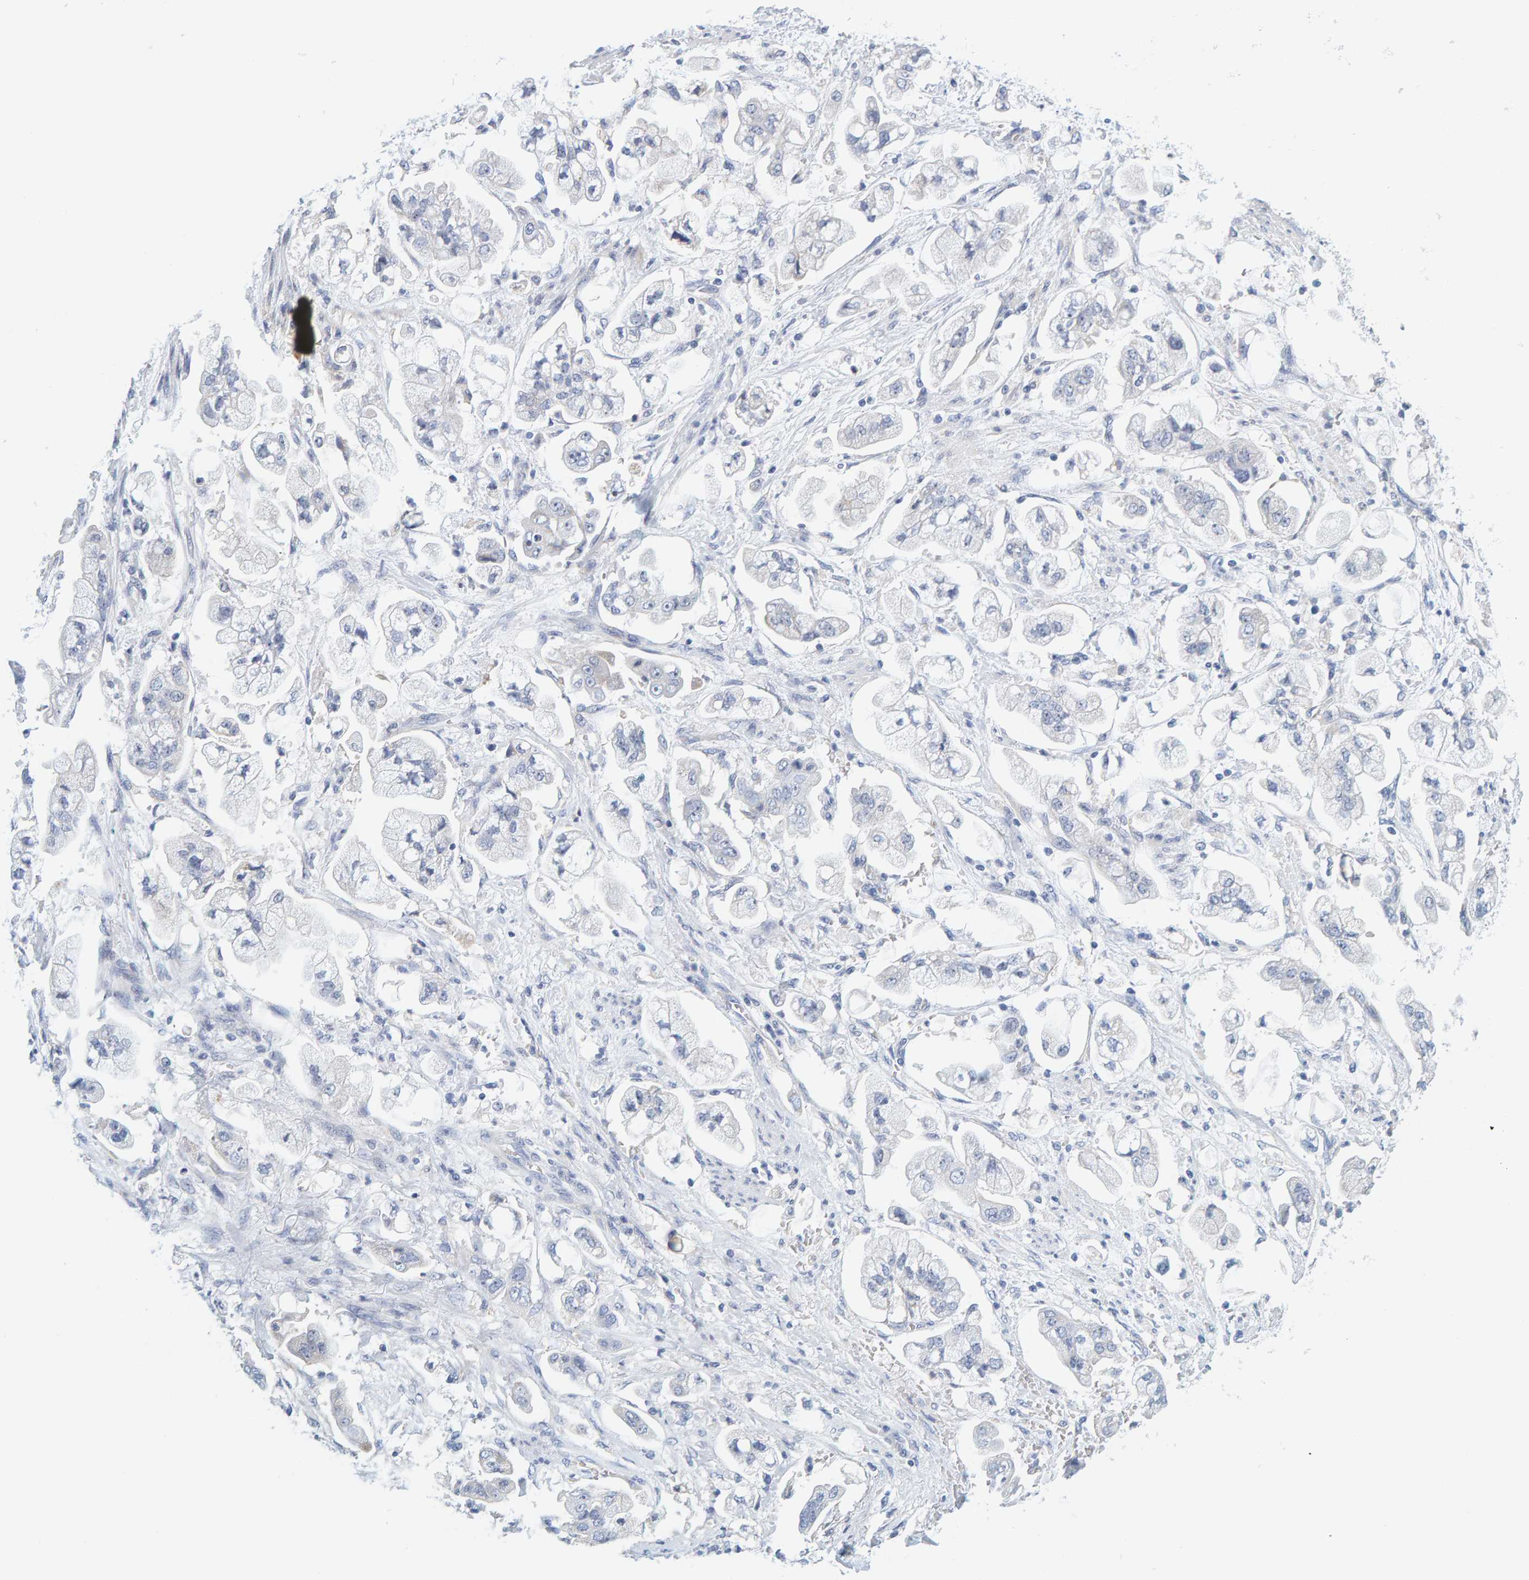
{"staining": {"intensity": "negative", "quantity": "none", "location": "none"}, "tissue": "stomach cancer", "cell_type": "Tumor cells", "image_type": "cancer", "snomed": [{"axis": "morphology", "description": "Adenocarcinoma, NOS"}, {"axis": "topography", "description": "Stomach"}], "caption": "This image is of stomach cancer (adenocarcinoma) stained with immunohistochemistry (IHC) to label a protein in brown with the nuclei are counter-stained blue. There is no expression in tumor cells.", "gene": "MOG", "patient": {"sex": "male", "age": 62}}